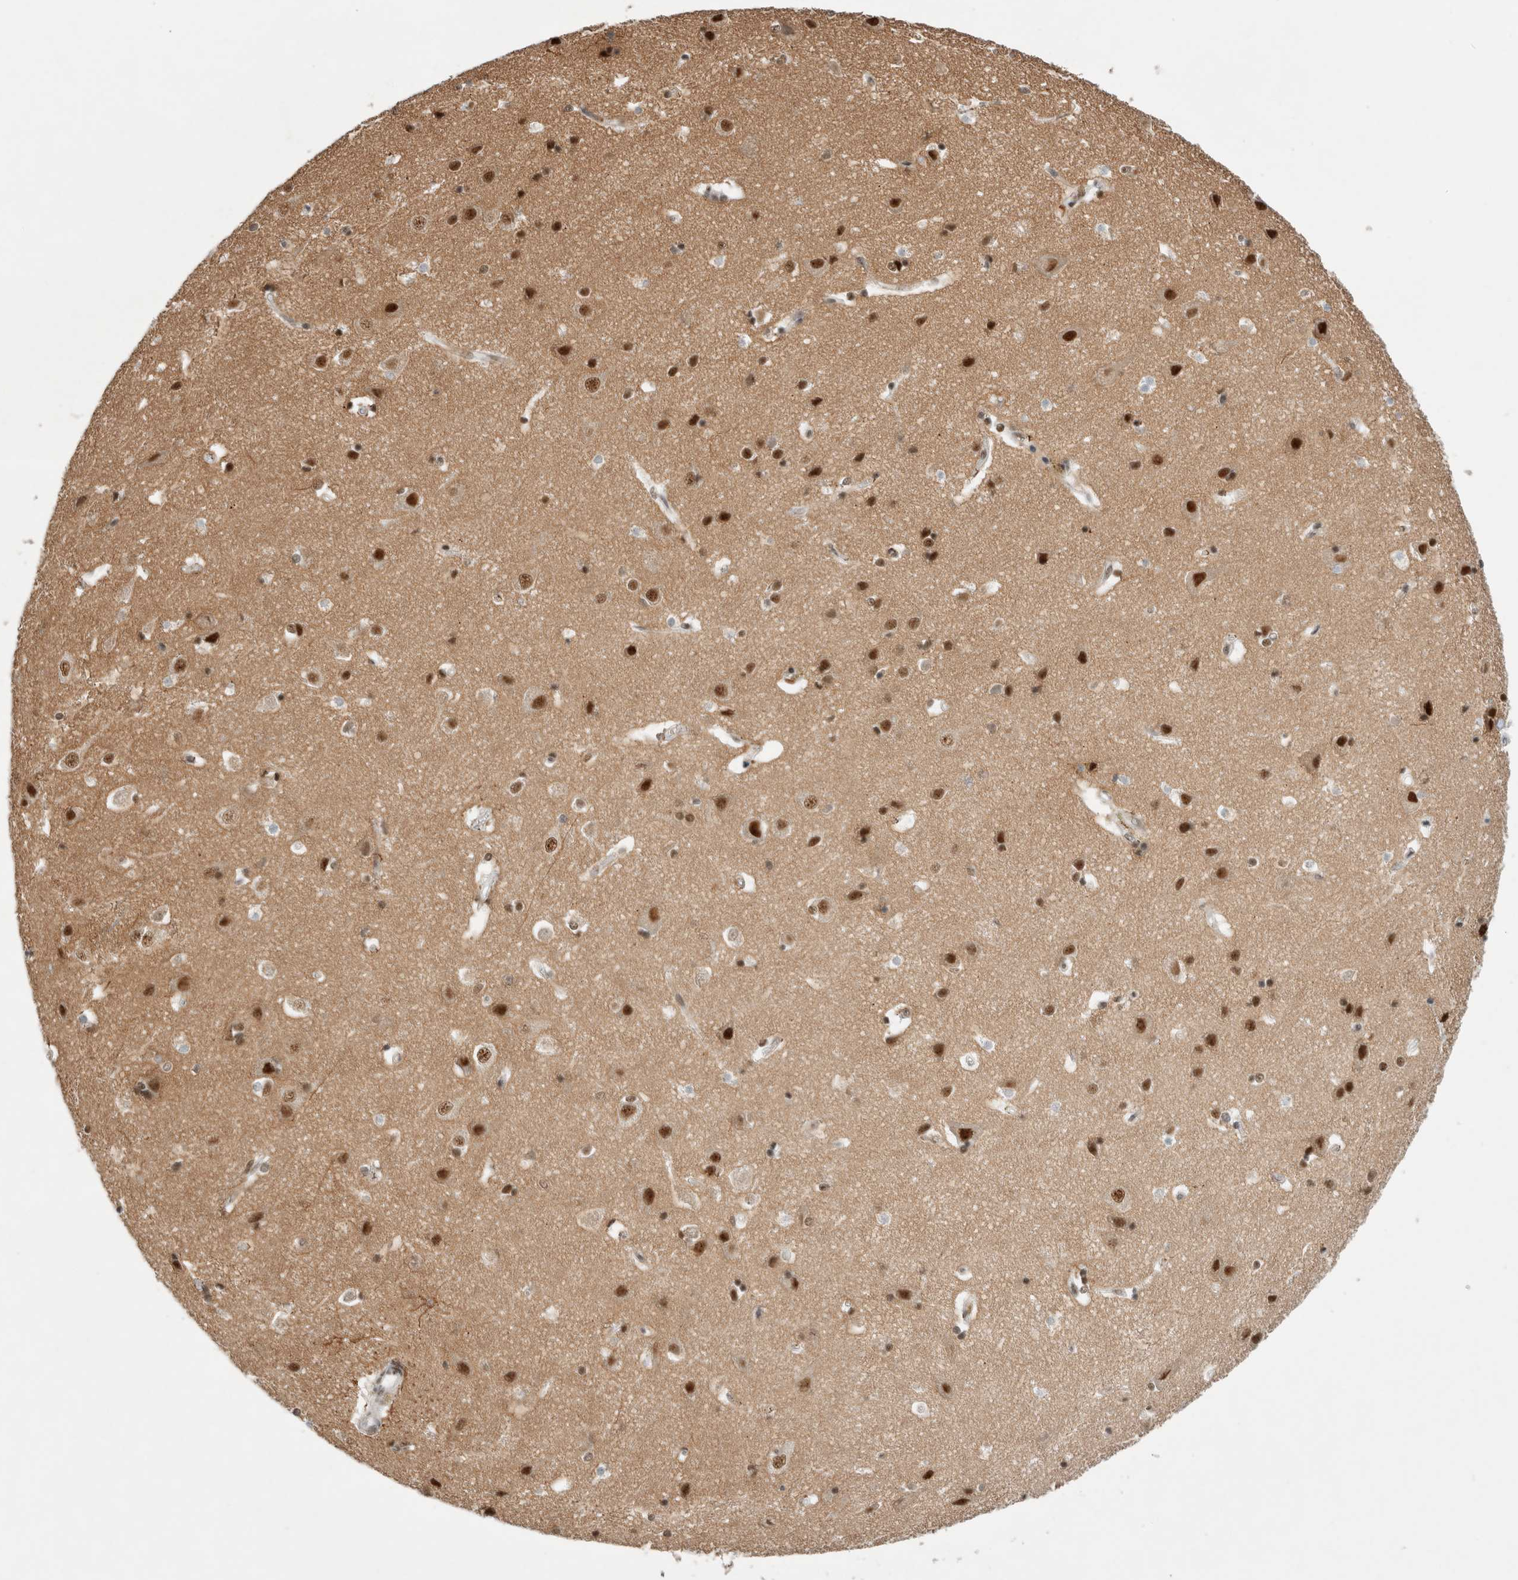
{"staining": {"intensity": "negative", "quantity": "none", "location": "none"}, "tissue": "cerebral cortex", "cell_type": "Endothelial cells", "image_type": "normal", "snomed": [{"axis": "morphology", "description": "Normal tissue, NOS"}, {"axis": "topography", "description": "Cerebral cortex"}], "caption": "DAB immunohistochemical staining of benign human cerebral cortex exhibits no significant staining in endothelial cells.", "gene": "NCAPG2", "patient": {"sex": "male", "age": 54}}